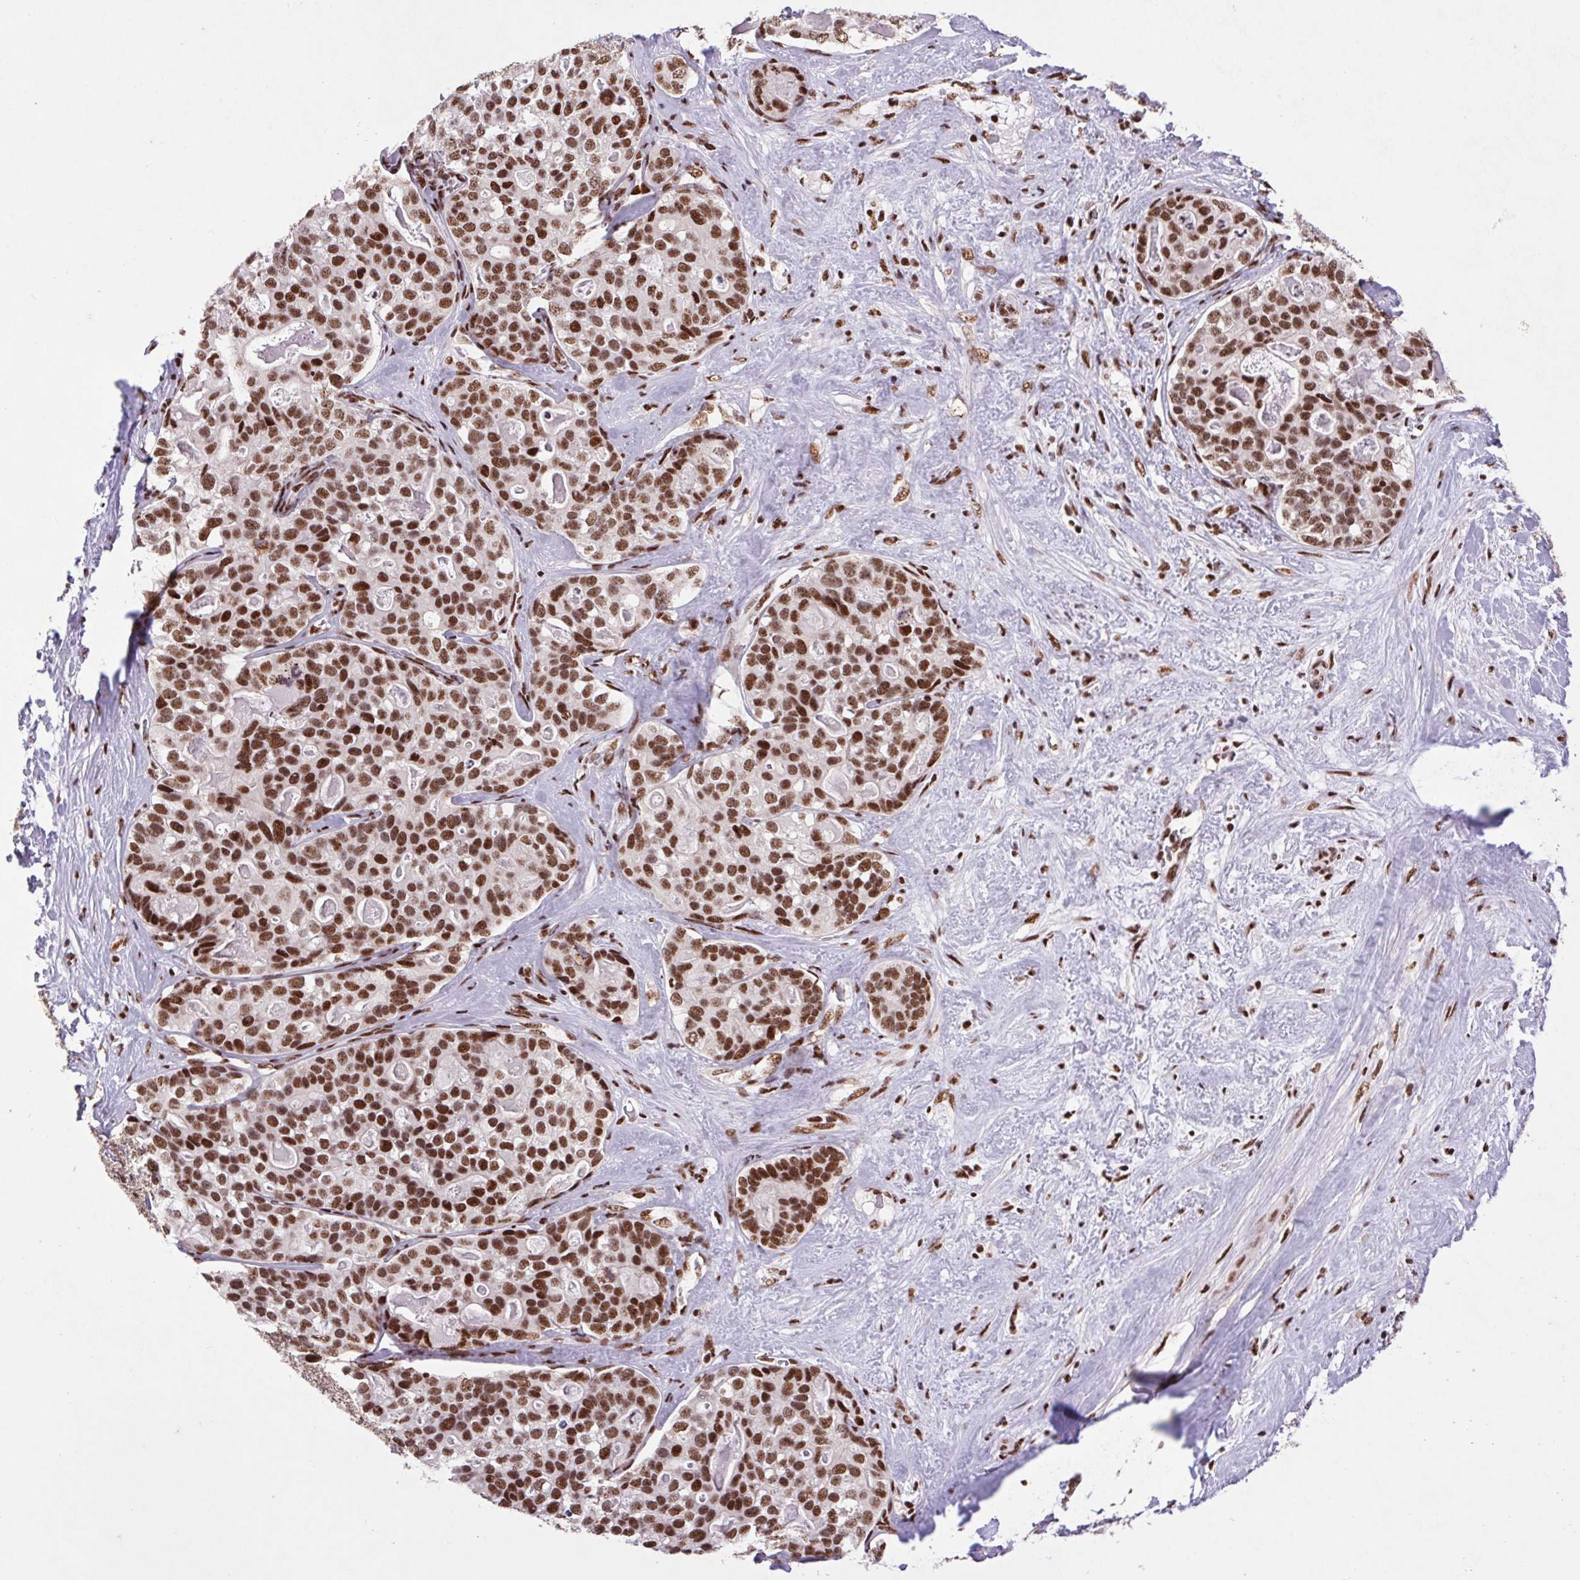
{"staining": {"intensity": "strong", "quantity": ">75%", "location": "nuclear"}, "tissue": "liver cancer", "cell_type": "Tumor cells", "image_type": "cancer", "snomed": [{"axis": "morphology", "description": "Cholangiocarcinoma"}, {"axis": "topography", "description": "Liver"}], "caption": "This is a micrograph of immunohistochemistry staining of liver cholangiocarcinoma, which shows strong positivity in the nuclear of tumor cells.", "gene": "LDLRAD4", "patient": {"sex": "male", "age": 56}}